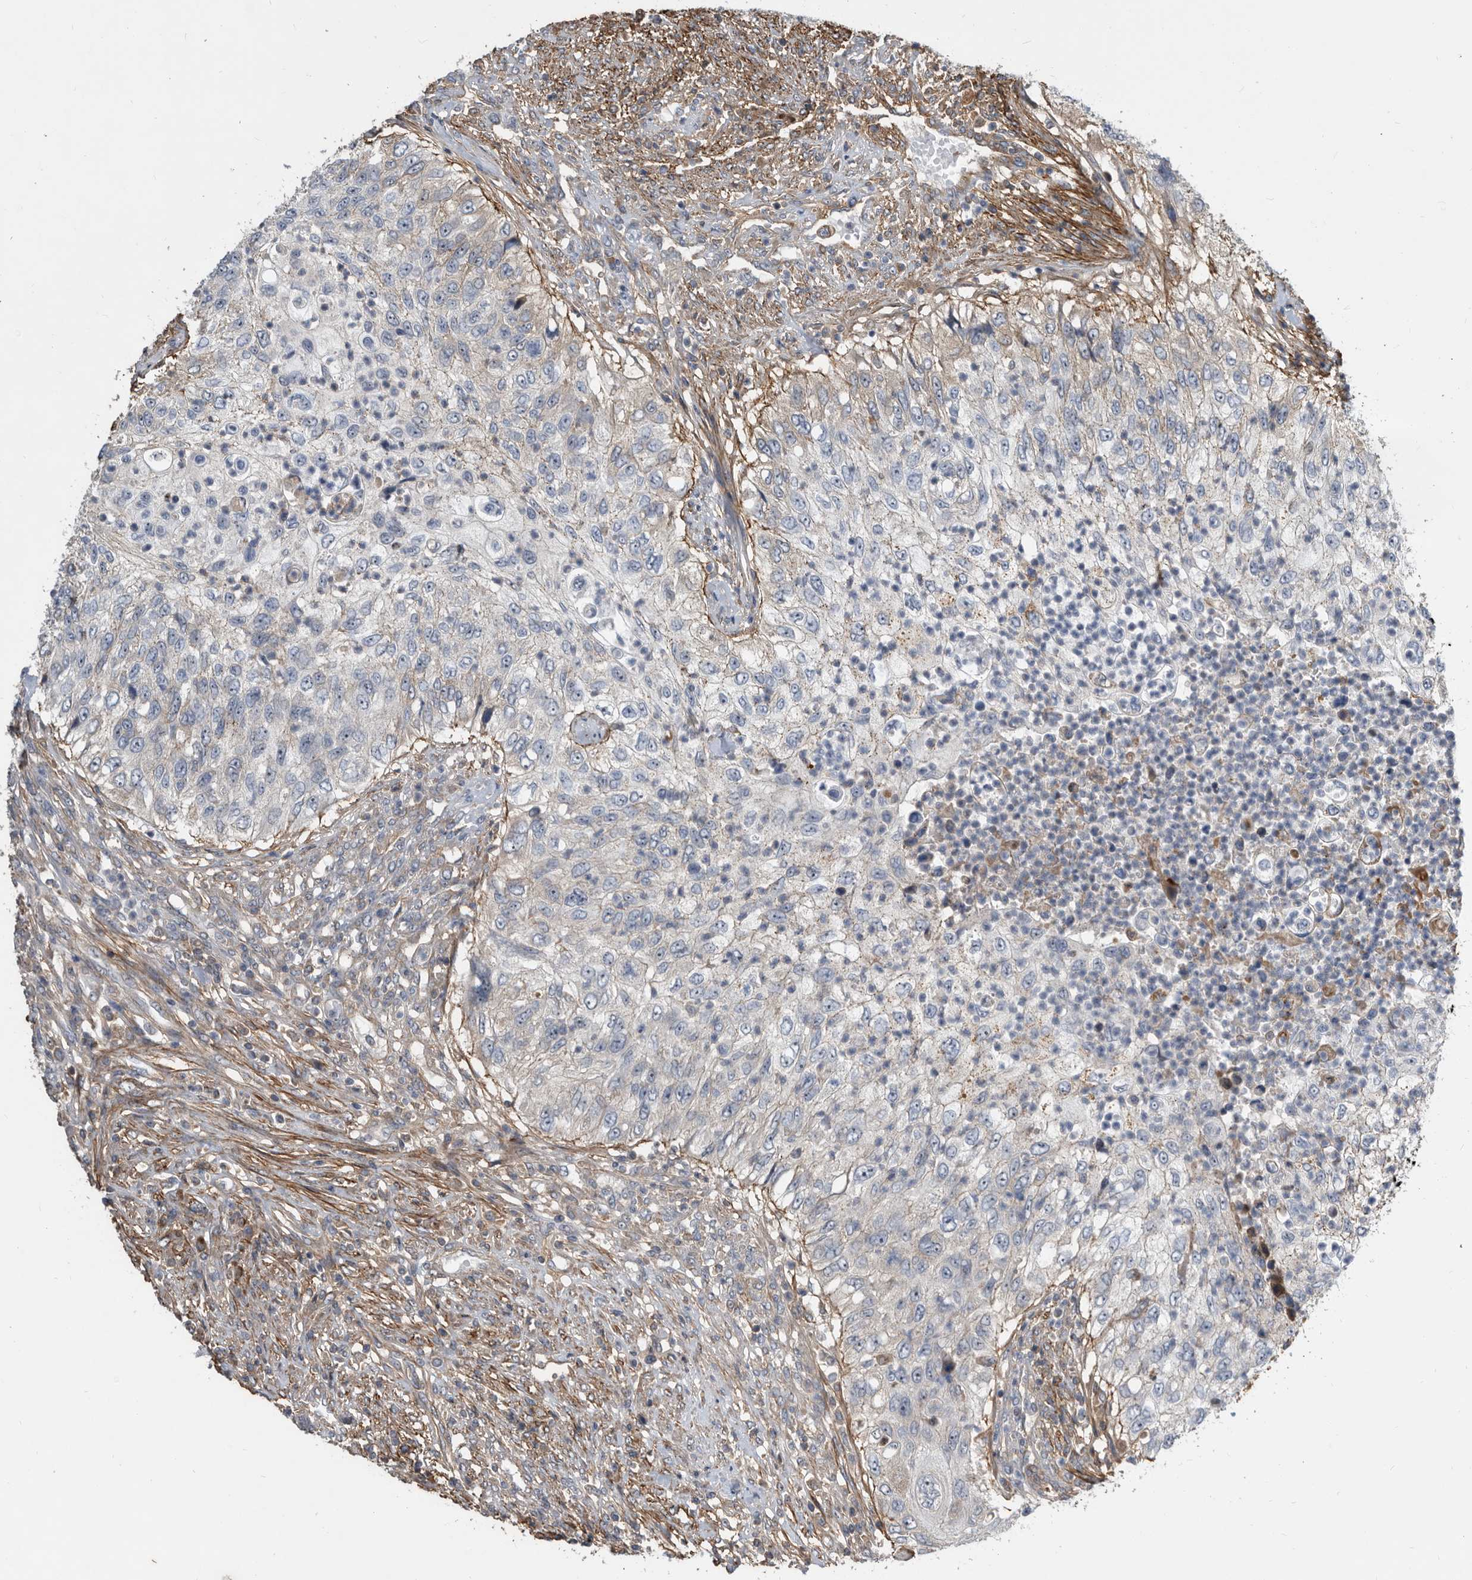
{"staining": {"intensity": "negative", "quantity": "none", "location": "none"}, "tissue": "urothelial cancer", "cell_type": "Tumor cells", "image_type": "cancer", "snomed": [{"axis": "morphology", "description": "Urothelial carcinoma, High grade"}, {"axis": "topography", "description": "Urinary bladder"}], "caption": "Image shows no protein positivity in tumor cells of urothelial carcinoma (high-grade) tissue. (Brightfield microscopy of DAB immunohistochemistry at high magnification).", "gene": "PI15", "patient": {"sex": "female", "age": 60}}